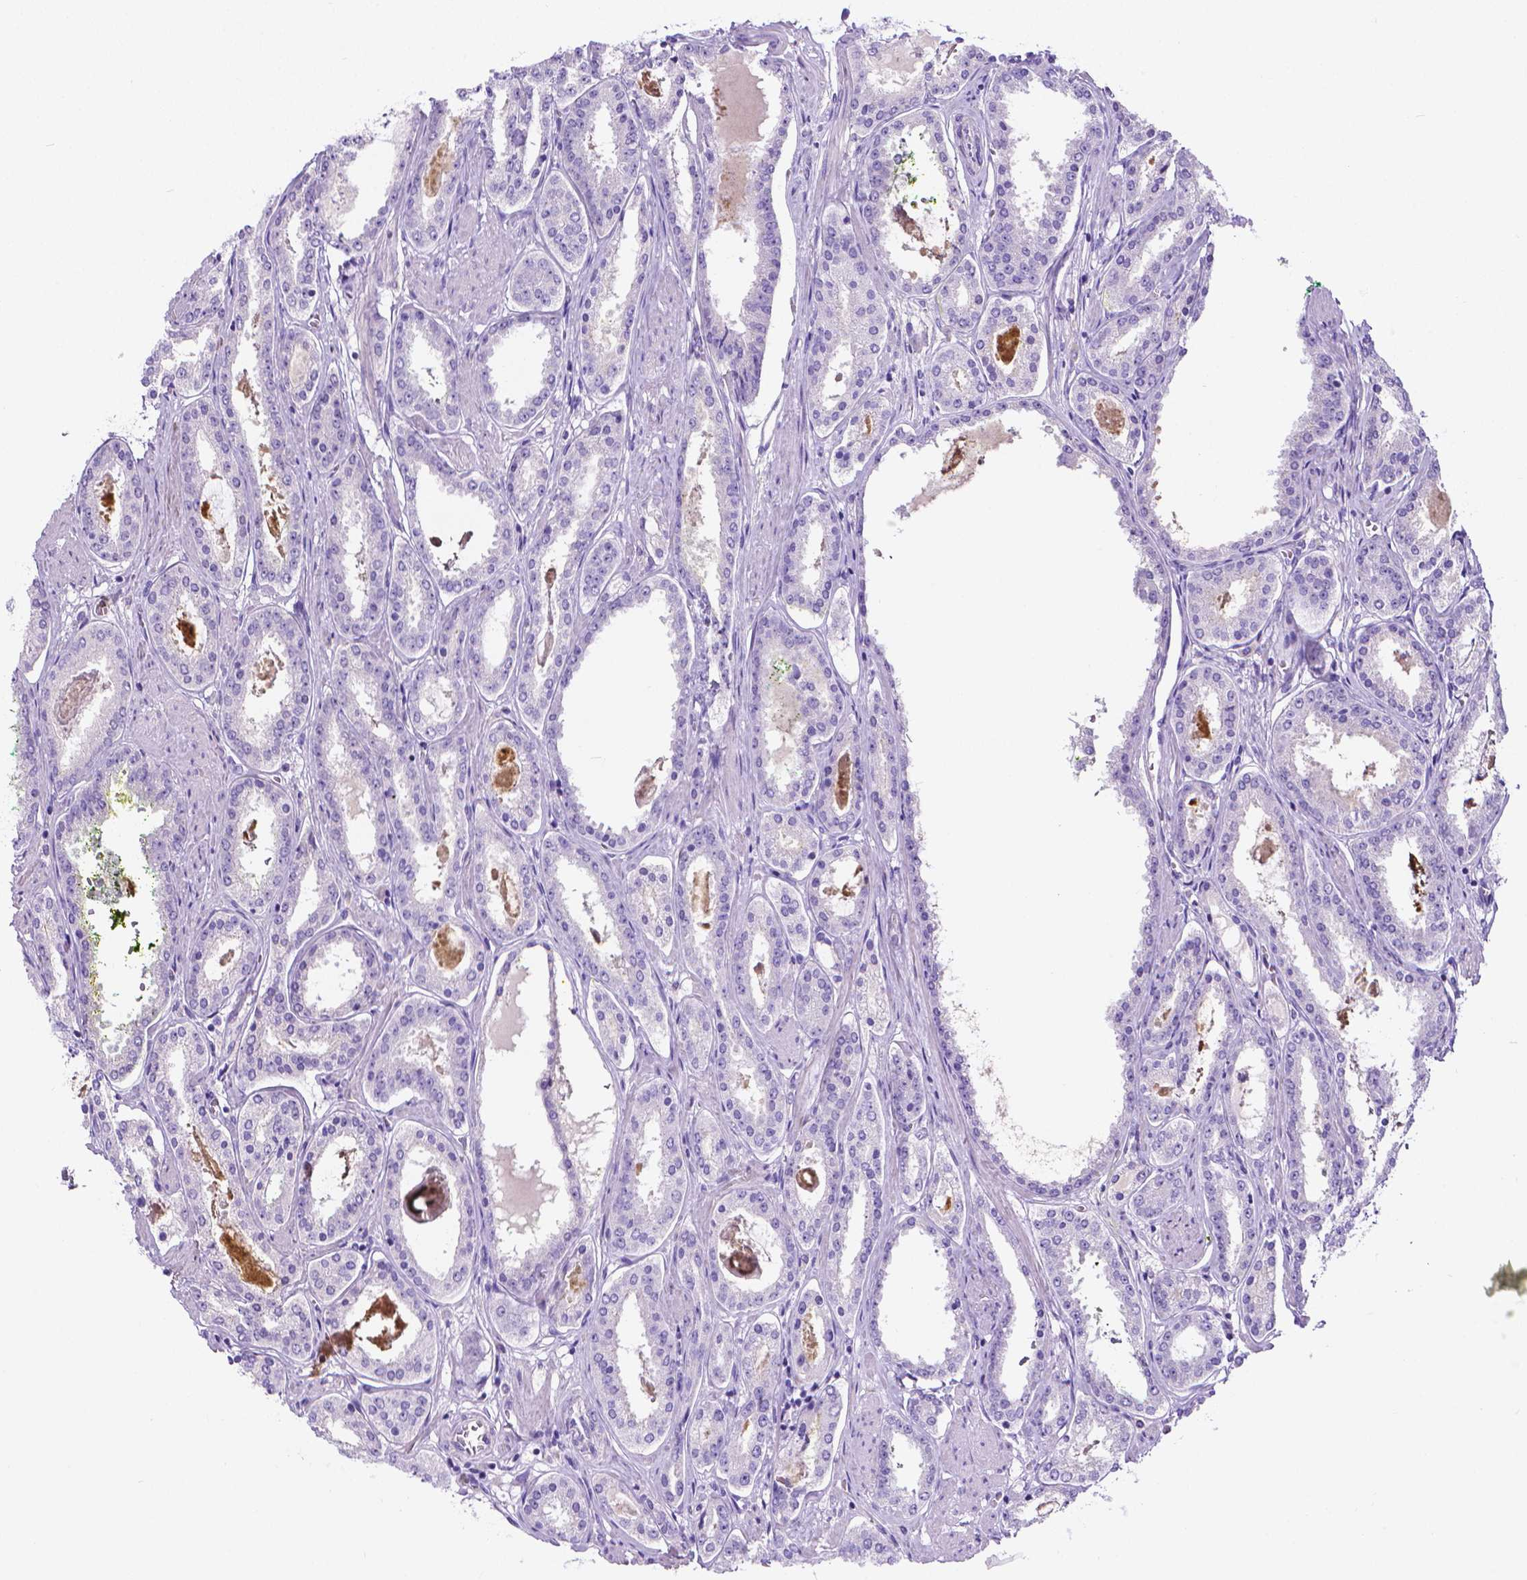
{"staining": {"intensity": "negative", "quantity": "none", "location": "none"}, "tissue": "prostate cancer", "cell_type": "Tumor cells", "image_type": "cancer", "snomed": [{"axis": "morphology", "description": "Adenocarcinoma, High grade"}, {"axis": "topography", "description": "Prostate"}], "caption": "Immunohistochemical staining of prostate high-grade adenocarcinoma exhibits no significant expression in tumor cells.", "gene": "MMP9", "patient": {"sex": "male", "age": 63}}